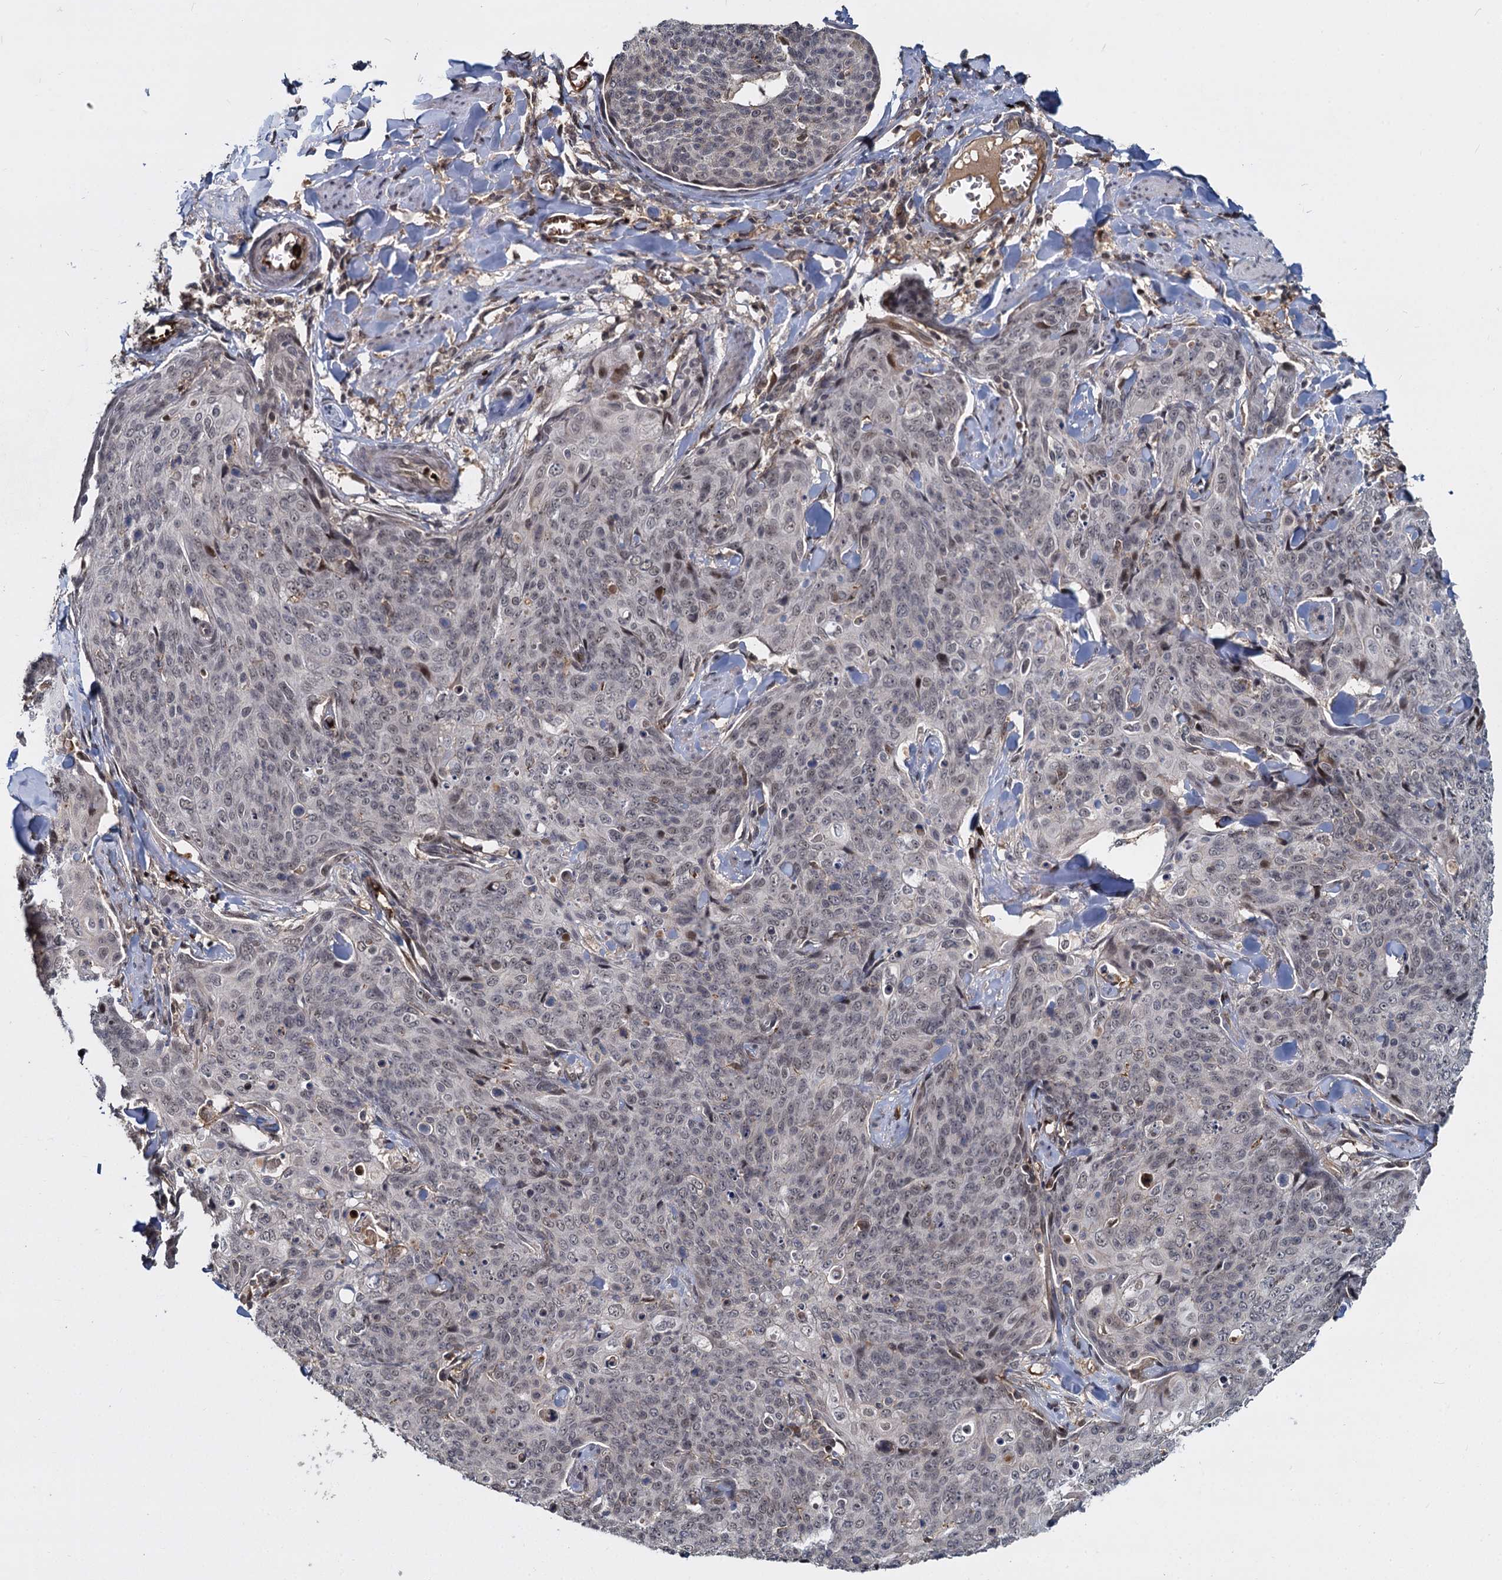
{"staining": {"intensity": "weak", "quantity": "25%-75%", "location": "nuclear"}, "tissue": "skin cancer", "cell_type": "Tumor cells", "image_type": "cancer", "snomed": [{"axis": "morphology", "description": "Squamous cell carcinoma, NOS"}, {"axis": "topography", "description": "Skin"}, {"axis": "topography", "description": "Vulva"}], "caption": "The histopathology image displays a brown stain indicating the presence of a protein in the nuclear of tumor cells in skin cancer (squamous cell carcinoma). The staining was performed using DAB (3,3'-diaminobenzidine), with brown indicating positive protein expression. Nuclei are stained blue with hematoxylin.", "gene": "FANCI", "patient": {"sex": "female", "age": 85}}